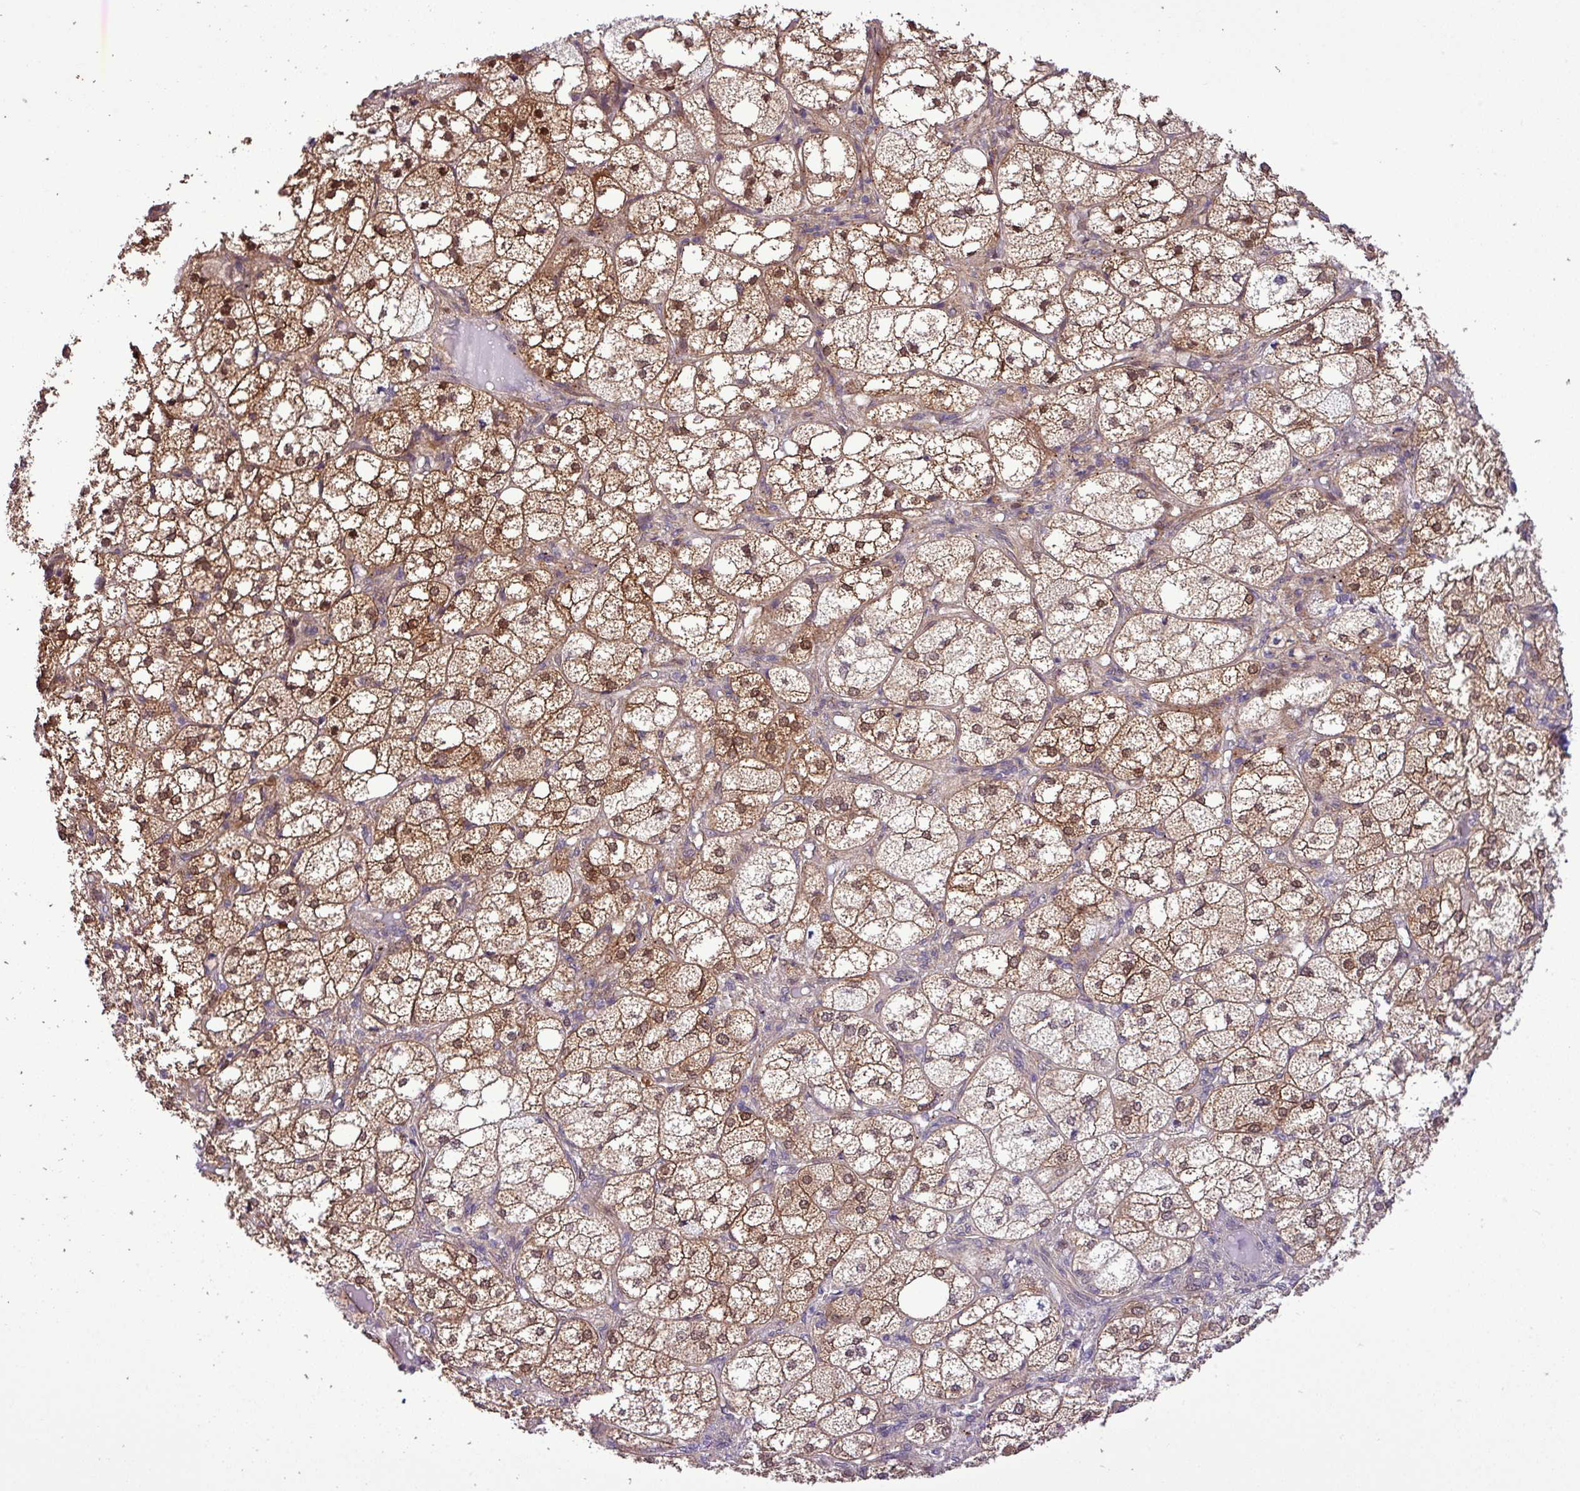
{"staining": {"intensity": "strong", "quantity": "25%-75%", "location": "cytoplasmic/membranous,nuclear"}, "tissue": "adrenal gland", "cell_type": "Glandular cells", "image_type": "normal", "snomed": [{"axis": "morphology", "description": "Normal tissue, NOS"}, {"axis": "topography", "description": "Adrenal gland"}], "caption": "Normal adrenal gland reveals strong cytoplasmic/membranous,nuclear positivity in approximately 25%-75% of glandular cells.", "gene": "CARHSP1", "patient": {"sex": "female", "age": 61}}